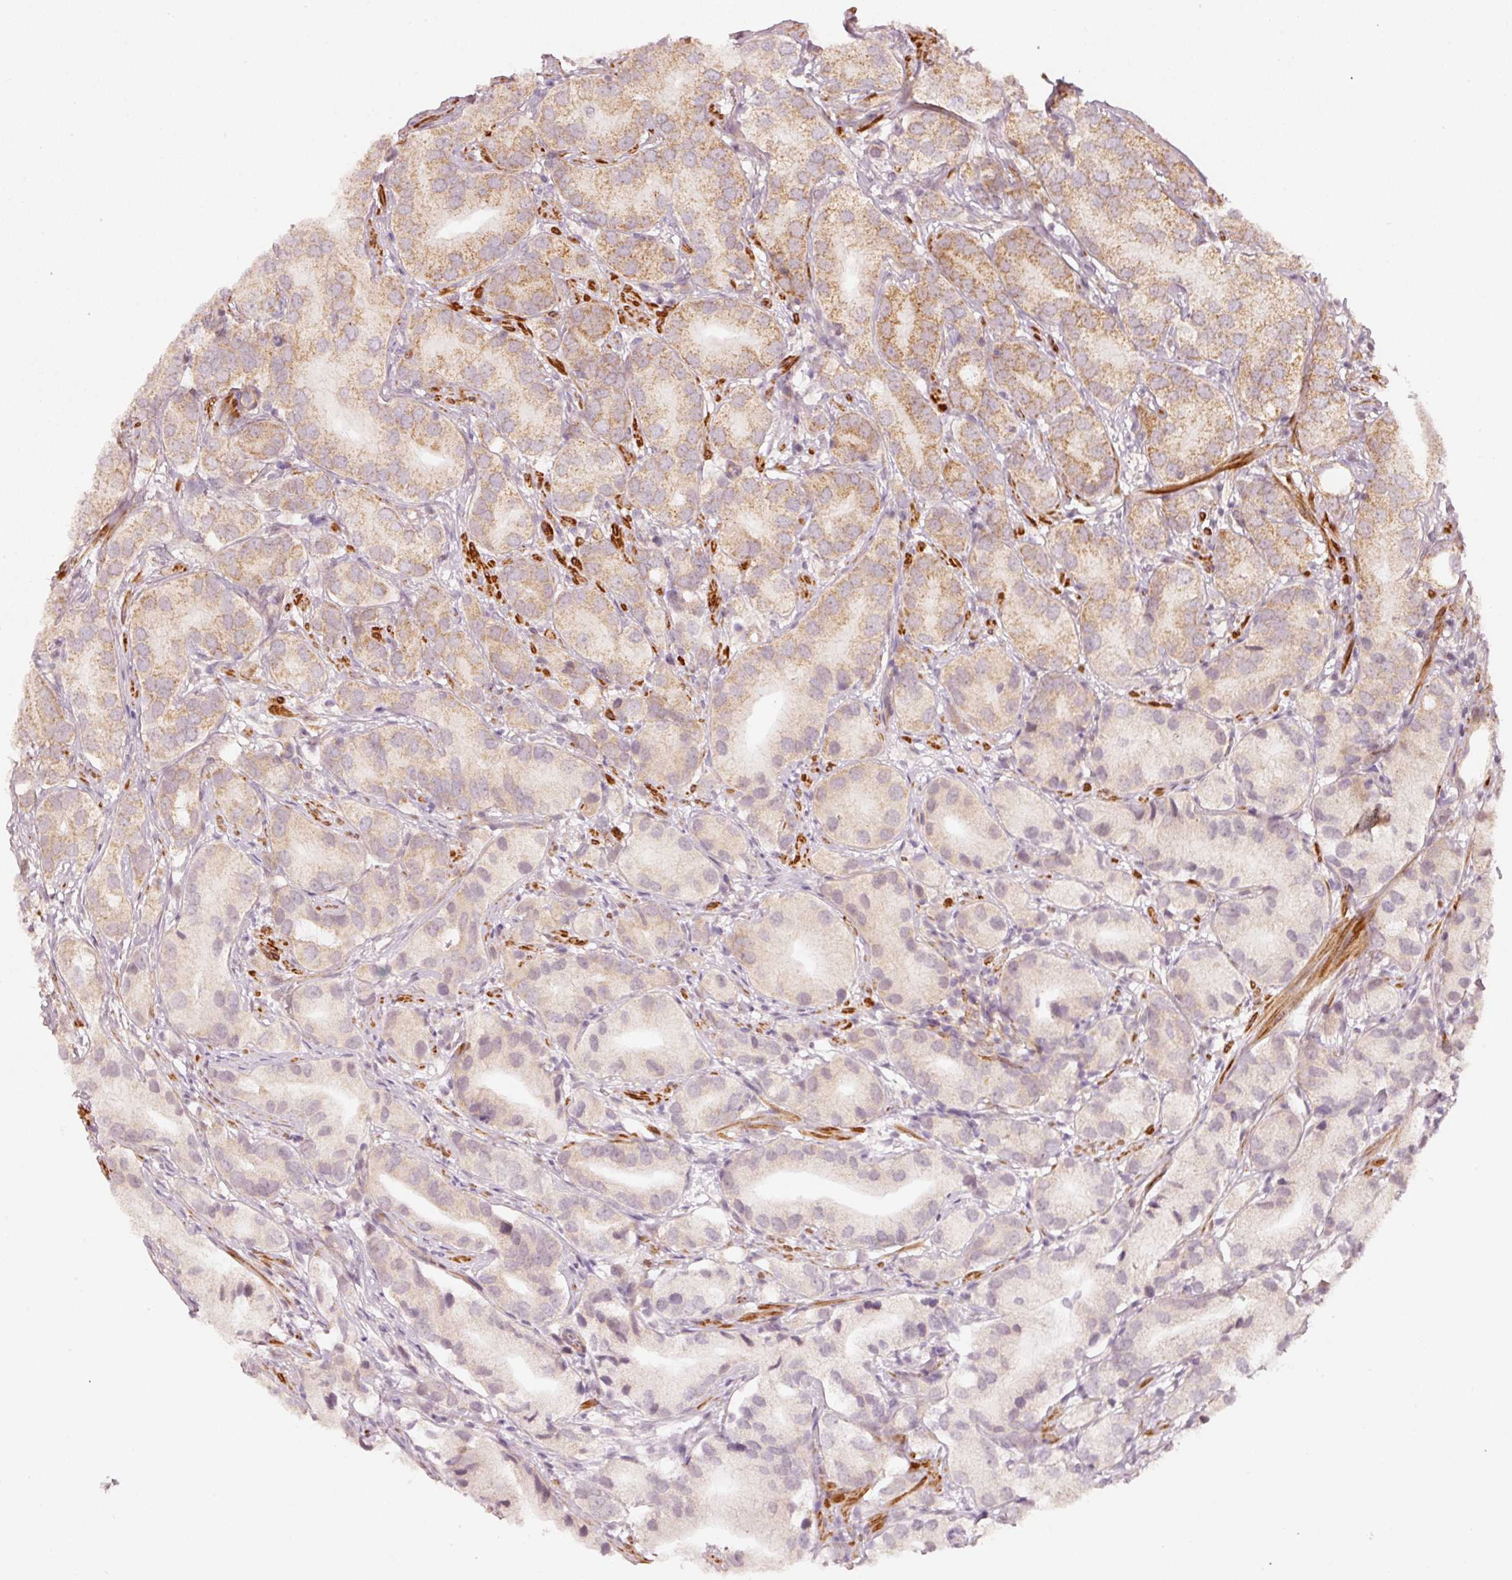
{"staining": {"intensity": "moderate", "quantity": "25%-75%", "location": "cytoplasmic/membranous"}, "tissue": "prostate cancer", "cell_type": "Tumor cells", "image_type": "cancer", "snomed": [{"axis": "morphology", "description": "Adenocarcinoma, High grade"}, {"axis": "topography", "description": "Prostate"}], "caption": "Immunohistochemistry of human prostate adenocarcinoma (high-grade) shows medium levels of moderate cytoplasmic/membranous positivity in about 25%-75% of tumor cells.", "gene": "ARHGAP22", "patient": {"sex": "male", "age": 82}}